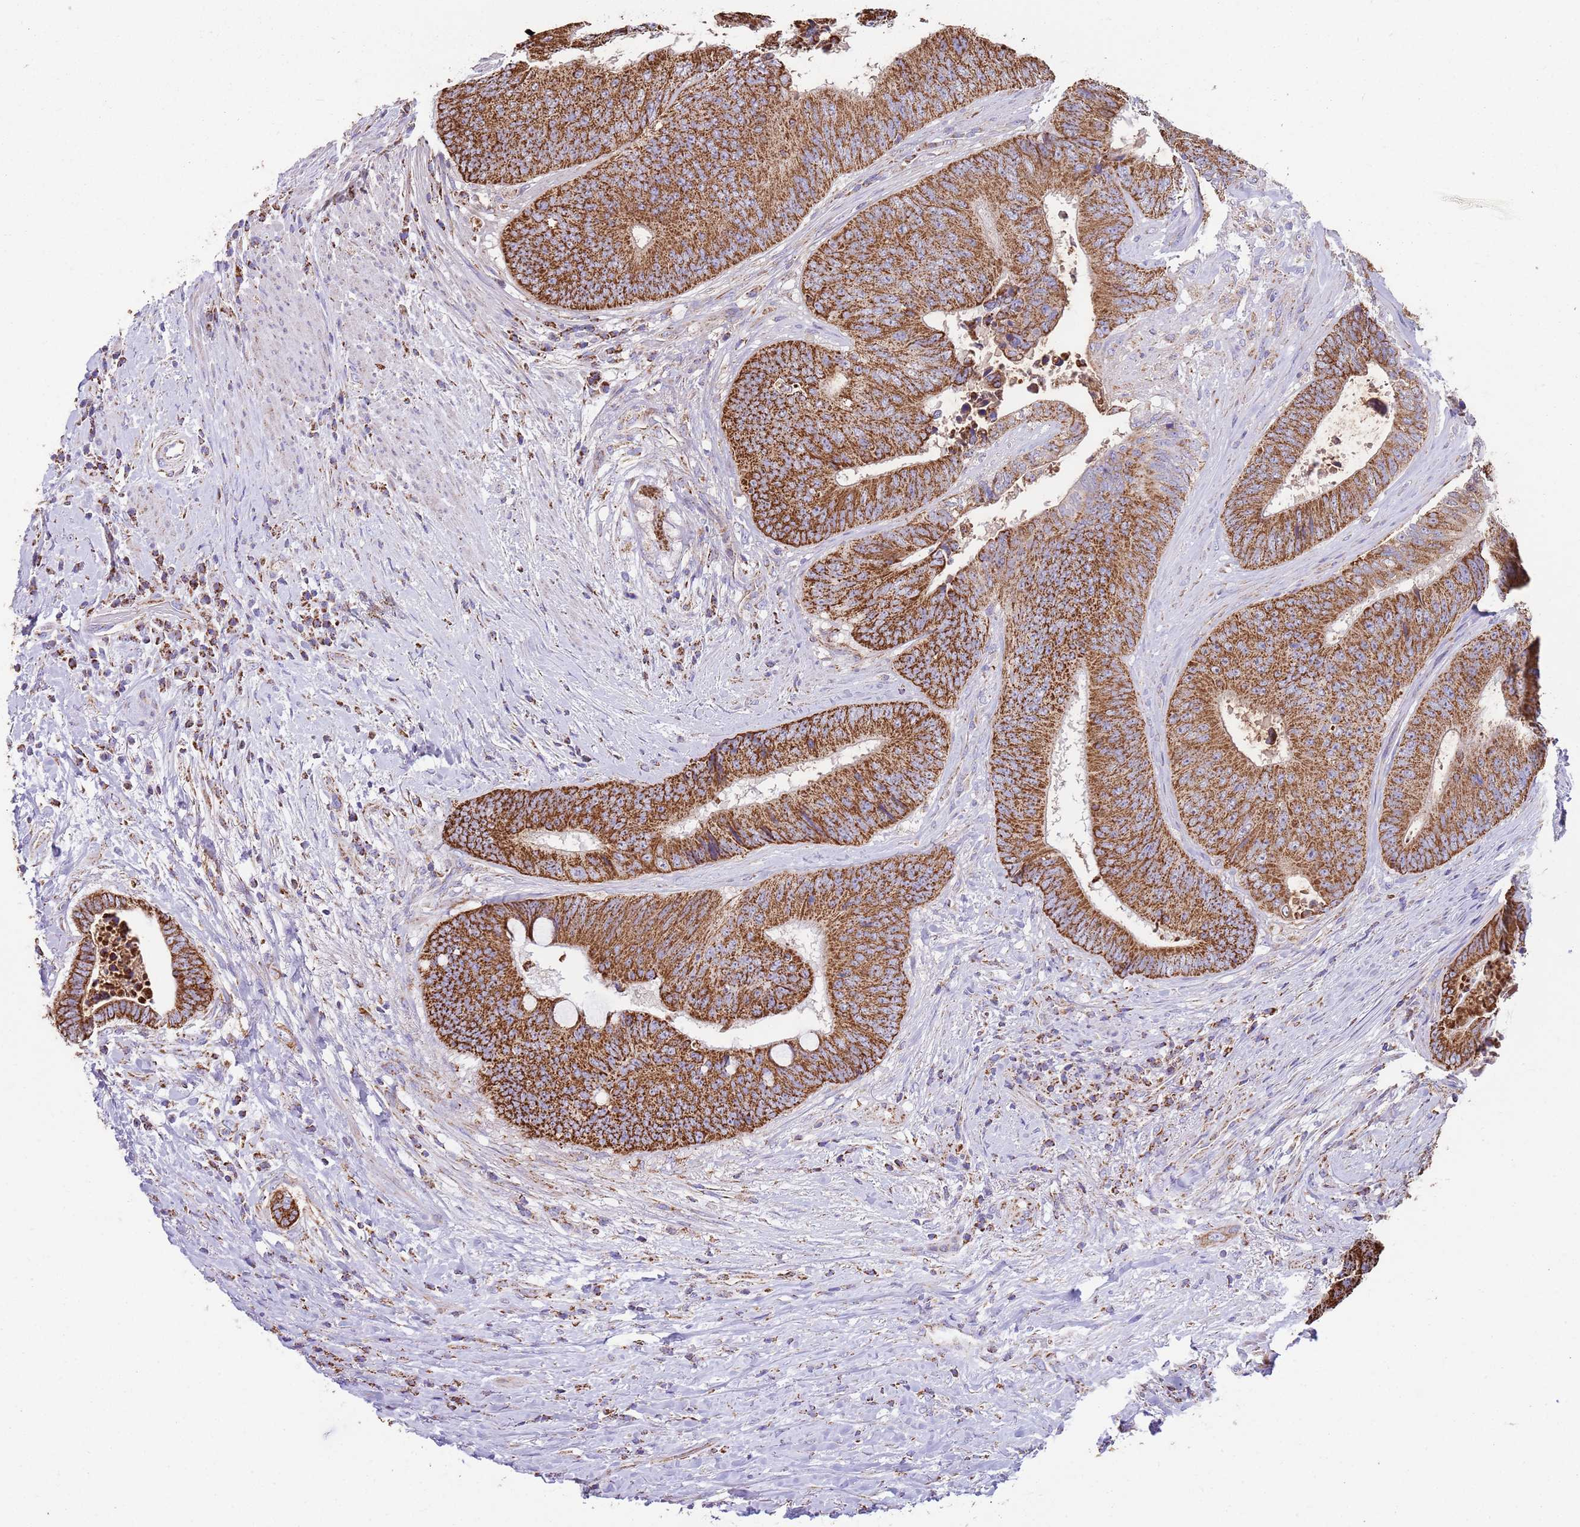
{"staining": {"intensity": "strong", "quantity": ">75%", "location": "cytoplasmic/membranous"}, "tissue": "colorectal cancer", "cell_type": "Tumor cells", "image_type": "cancer", "snomed": [{"axis": "morphology", "description": "Adenocarcinoma, NOS"}, {"axis": "topography", "description": "Rectum"}], "caption": "Immunohistochemistry staining of colorectal adenocarcinoma, which reveals high levels of strong cytoplasmic/membranous expression in approximately >75% of tumor cells indicating strong cytoplasmic/membranous protein staining. The staining was performed using DAB (brown) for protein detection and nuclei were counterstained in hematoxylin (blue).", "gene": "TTLL1", "patient": {"sex": "male", "age": 72}}